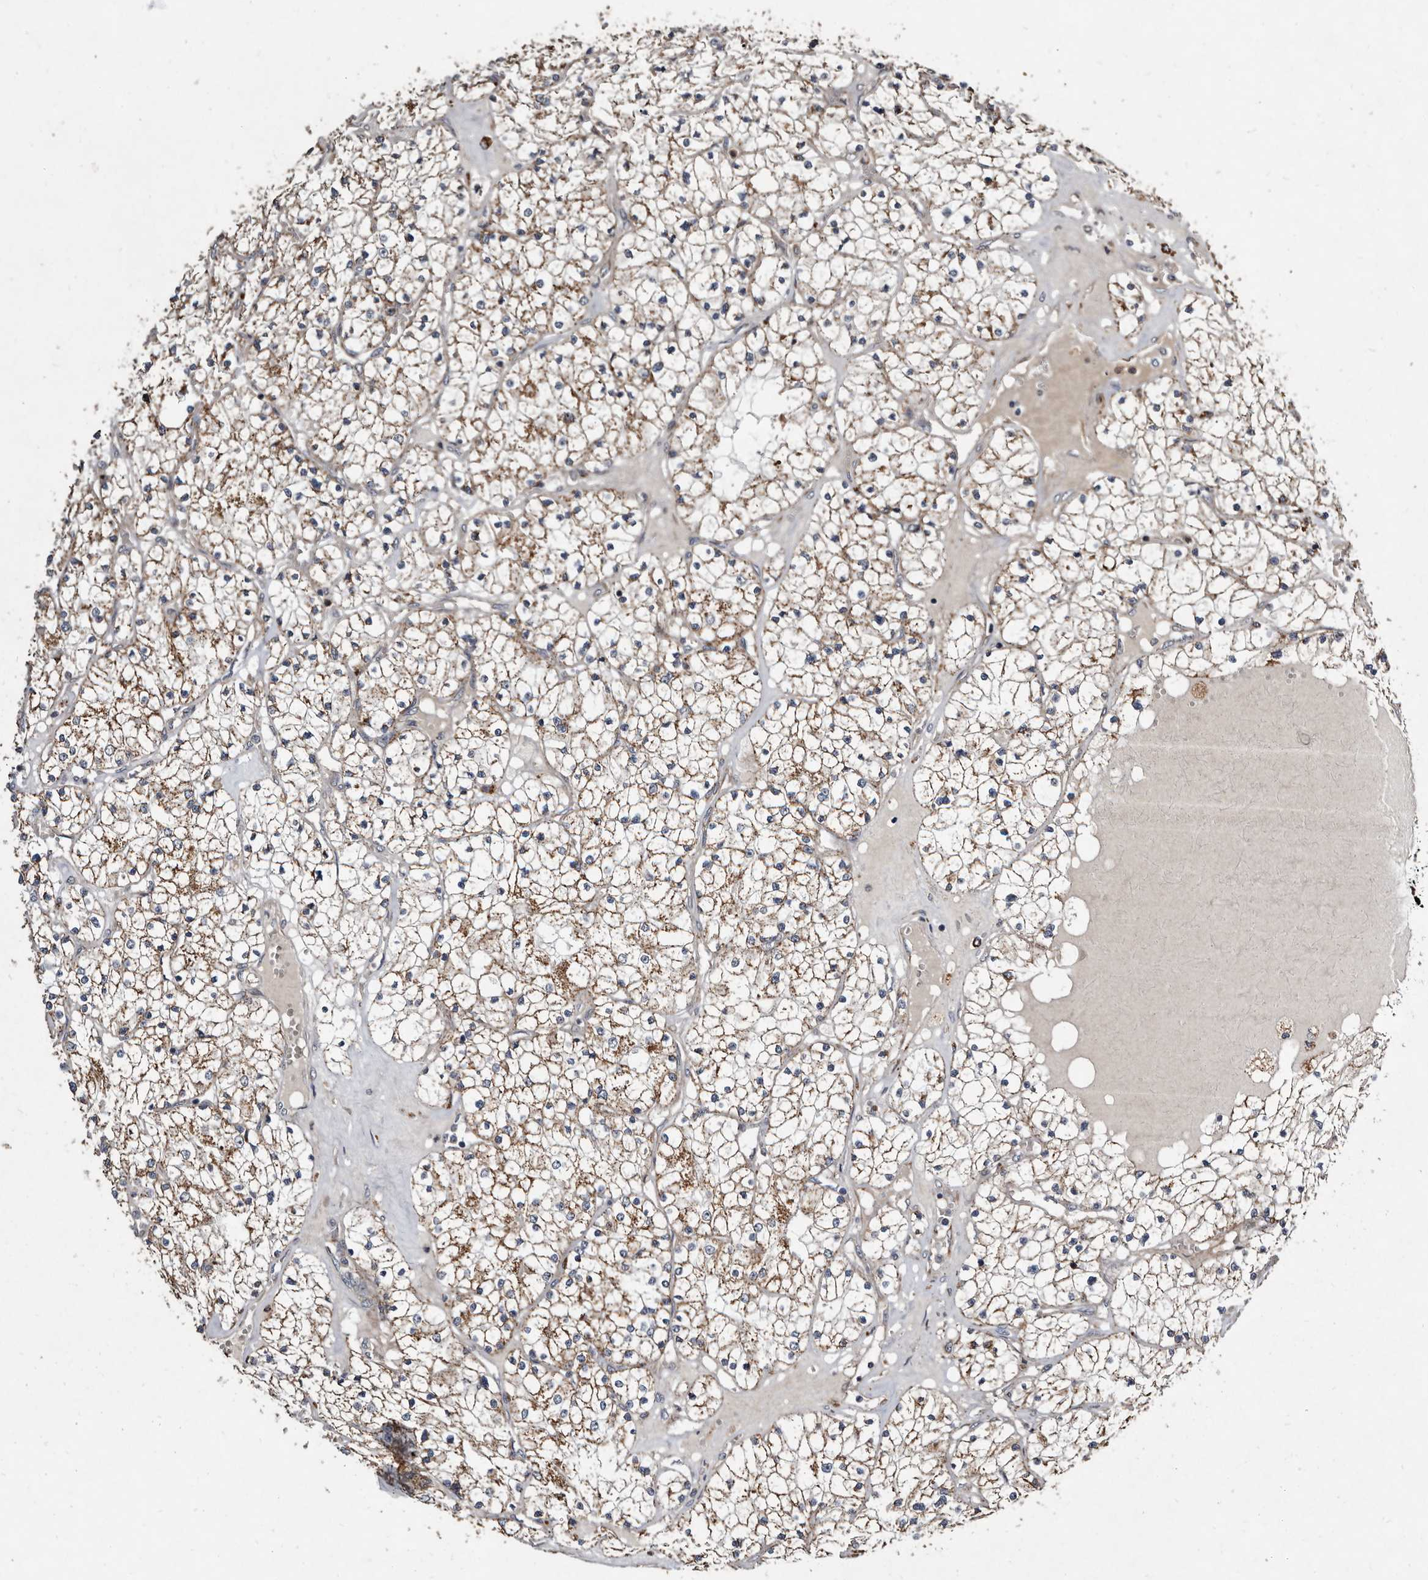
{"staining": {"intensity": "moderate", "quantity": ">75%", "location": "cytoplasmic/membranous"}, "tissue": "renal cancer", "cell_type": "Tumor cells", "image_type": "cancer", "snomed": [{"axis": "morphology", "description": "Normal tissue, NOS"}, {"axis": "morphology", "description": "Adenocarcinoma, NOS"}, {"axis": "topography", "description": "Kidney"}], "caption": "Immunohistochemical staining of human renal cancer reveals moderate cytoplasmic/membranous protein positivity in about >75% of tumor cells.", "gene": "CTSA", "patient": {"sex": "male", "age": 68}}